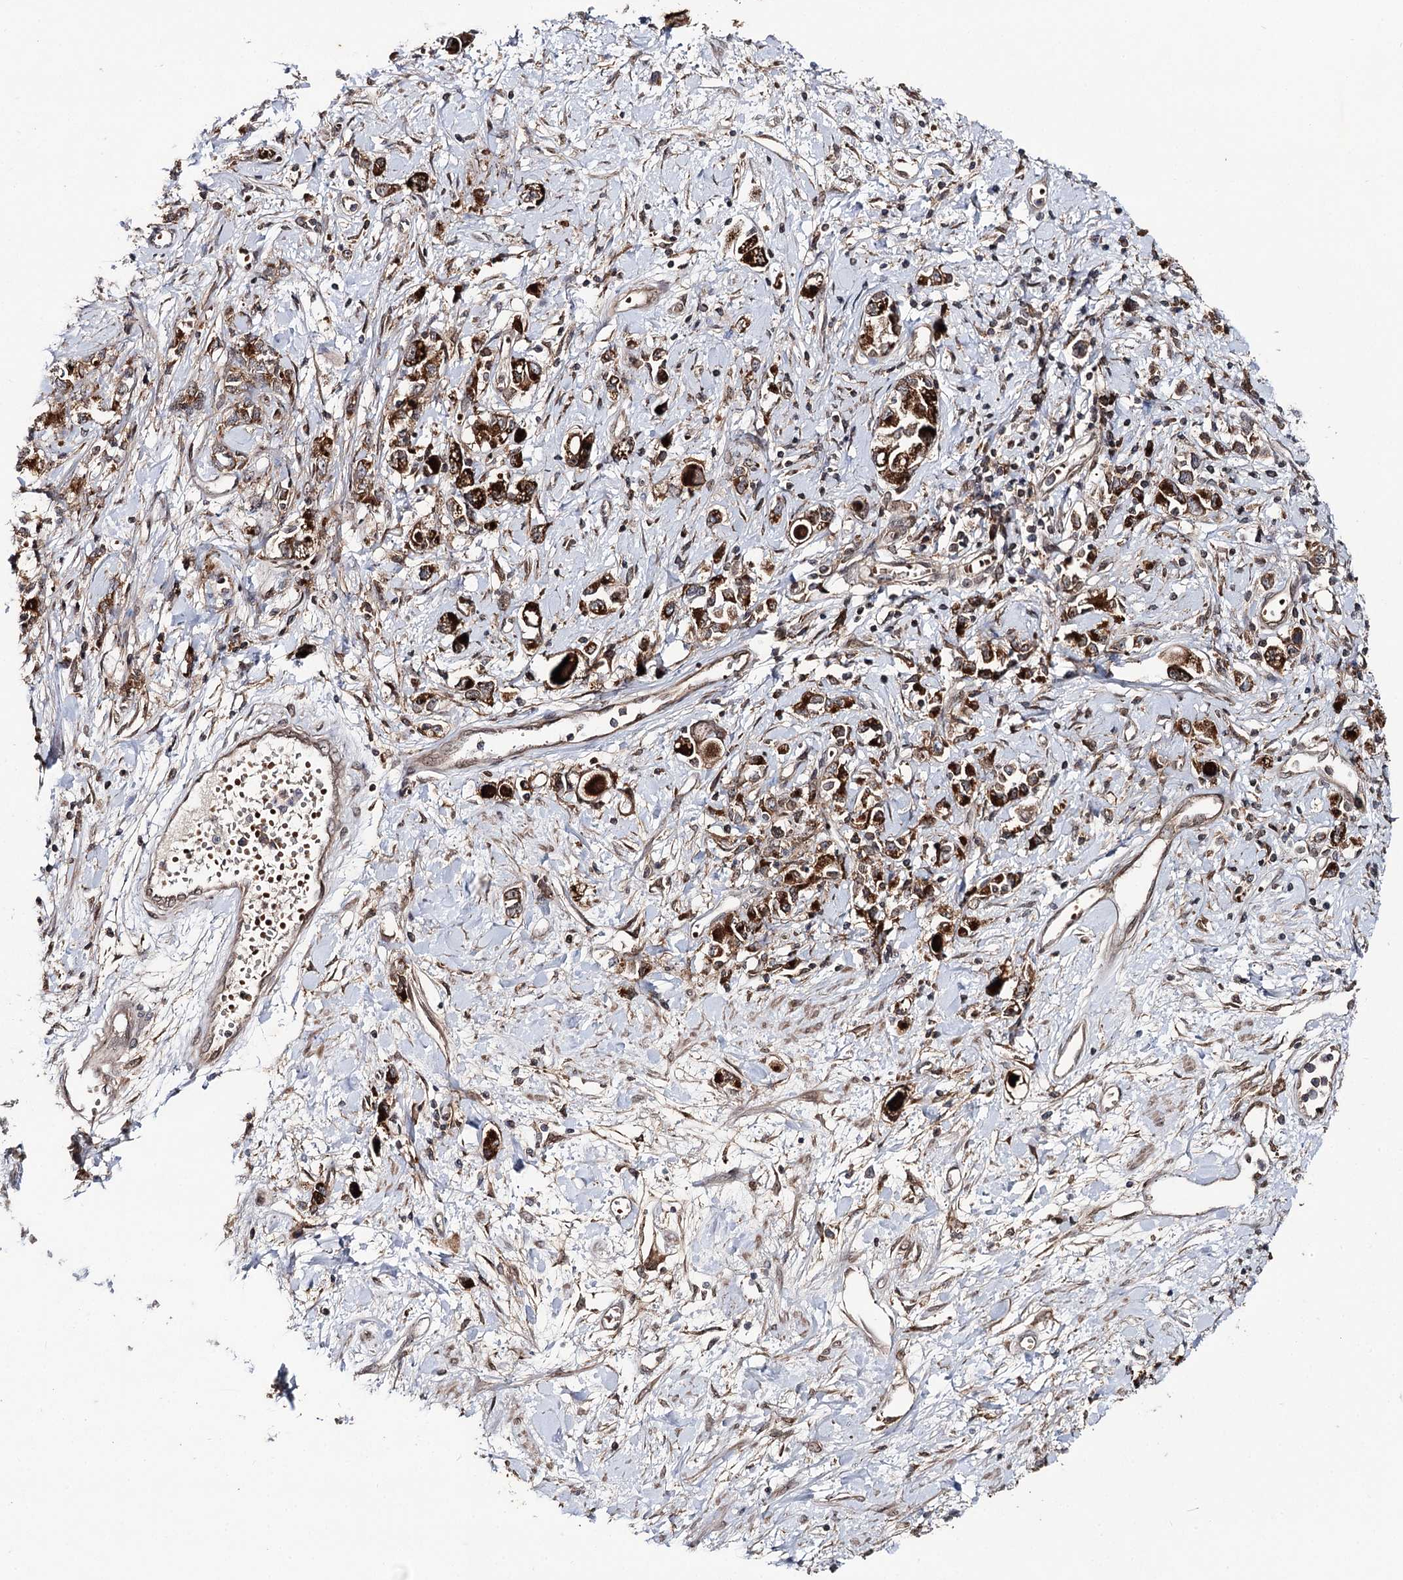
{"staining": {"intensity": "strong", "quantity": ">75%", "location": "cytoplasmic/membranous"}, "tissue": "stomach cancer", "cell_type": "Tumor cells", "image_type": "cancer", "snomed": [{"axis": "morphology", "description": "Adenocarcinoma, NOS"}, {"axis": "topography", "description": "Stomach"}], "caption": "Immunohistochemistry staining of adenocarcinoma (stomach), which exhibits high levels of strong cytoplasmic/membranous staining in approximately >75% of tumor cells indicating strong cytoplasmic/membranous protein staining. The staining was performed using DAB (3,3'-diaminobenzidine) (brown) for protein detection and nuclei were counterstained in hematoxylin (blue).", "gene": "MSANTD2", "patient": {"sex": "female", "age": 76}}